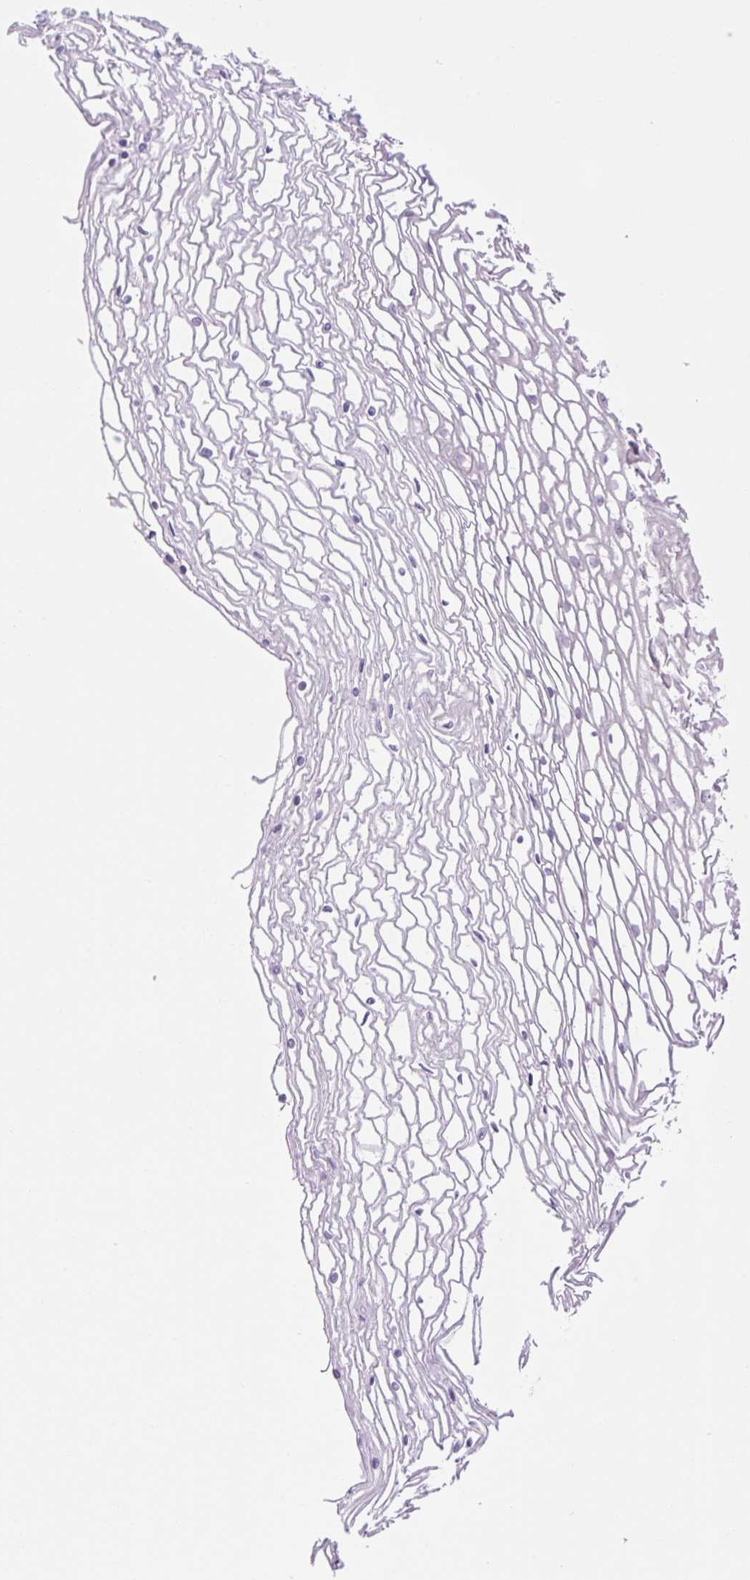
{"staining": {"intensity": "negative", "quantity": "none", "location": "none"}, "tissue": "cervix", "cell_type": "Glandular cells", "image_type": "normal", "snomed": [{"axis": "morphology", "description": "Normal tissue, NOS"}, {"axis": "topography", "description": "Cervix"}], "caption": "The immunohistochemistry histopathology image has no significant expression in glandular cells of cervix. The staining is performed using DAB brown chromogen with nuclei counter-stained in using hematoxylin.", "gene": "GRID2", "patient": {"sex": "female", "age": 36}}